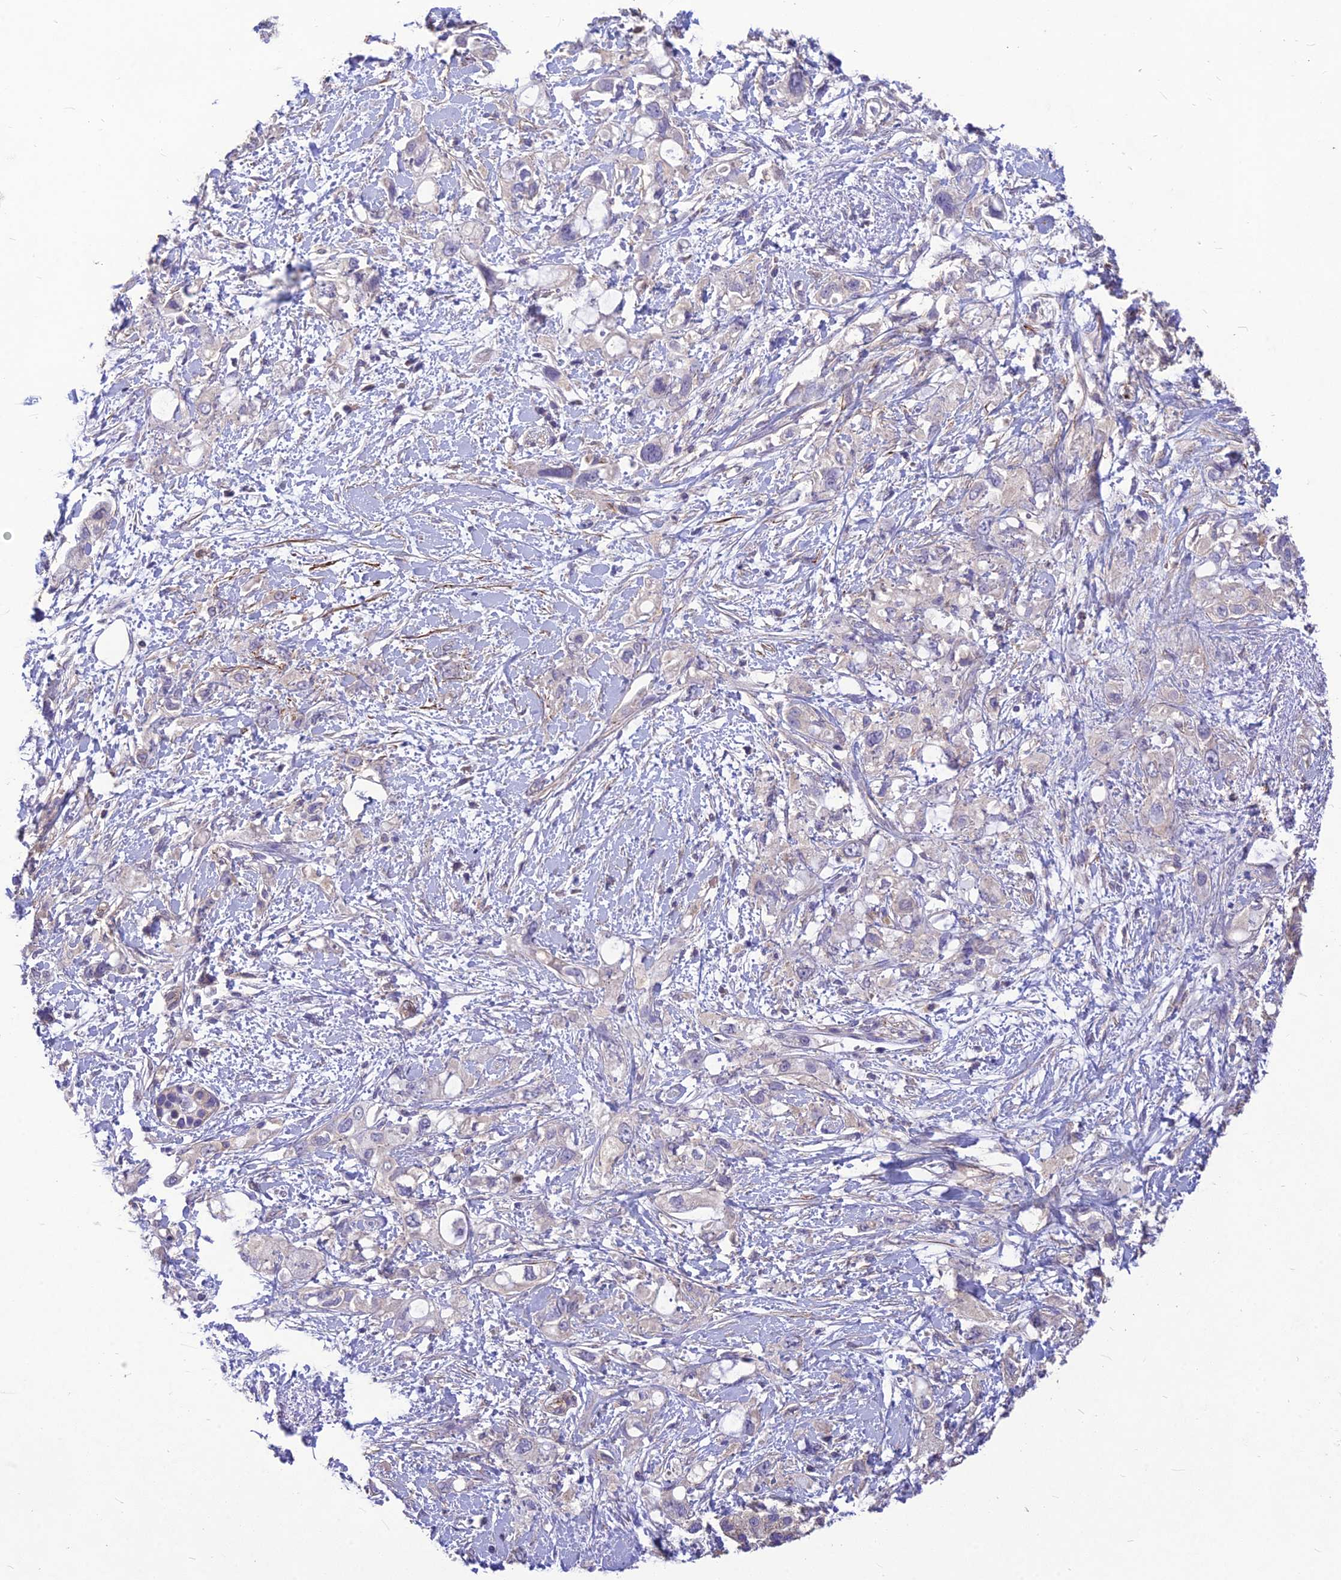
{"staining": {"intensity": "negative", "quantity": "none", "location": "none"}, "tissue": "pancreatic cancer", "cell_type": "Tumor cells", "image_type": "cancer", "snomed": [{"axis": "morphology", "description": "Adenocarcinoma, NOS"}, {"axis": "topography", "description": "Pancreas"}], "caption": "Tumor cells show no significant protein staining in pancreatic cancer (adenocarcinoma). The staining is performed using DAB (3,3'-diaminobenzidine) brown chromogen with nuclei counter-stained in using hematoxylin.", "gene": "CLUH", "patient": {"sex": "female", "age": 56}}